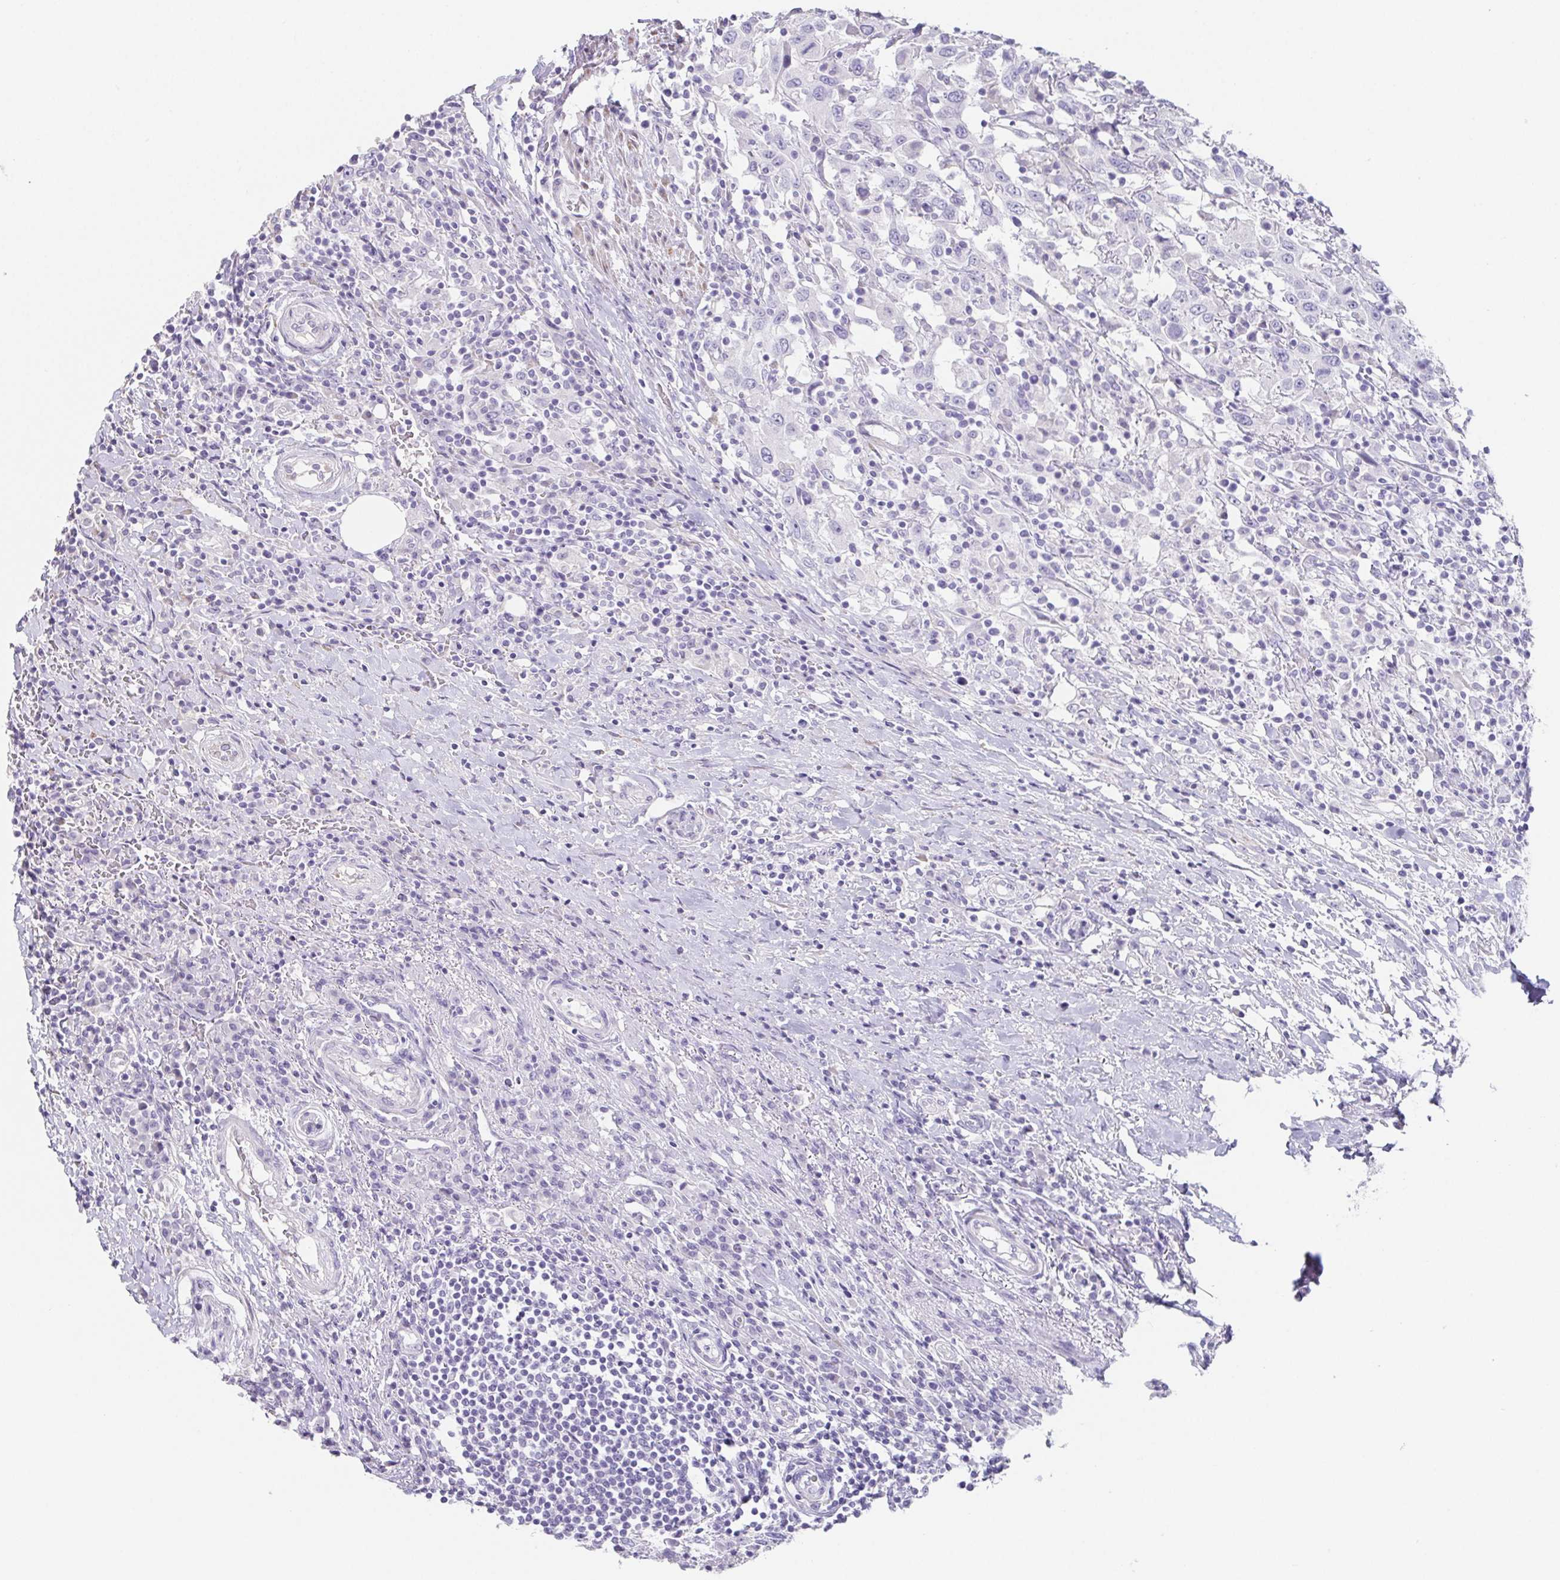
{"staining": {"intensity": "negative", "quantity": "none", "location": "none"}, "tissue": "urothelial cancer", "cell_type": "Tumor cells", "image_type": "cancer", "snomed": [{"axis": "morphology", "description": "Urothelial carcinoma, High grade"}, {"axis": "topography", "description": "Urinary bladder"}], "caption": "This micrograph is of high-grade urothelial carcinoma stained with IHC to label a protein in brown with the nuclei are counter-stained blue. There is no positivity in tumor cells.", "gene": "HDGFL1", "patient": {"sex": "male", "age": 61}}